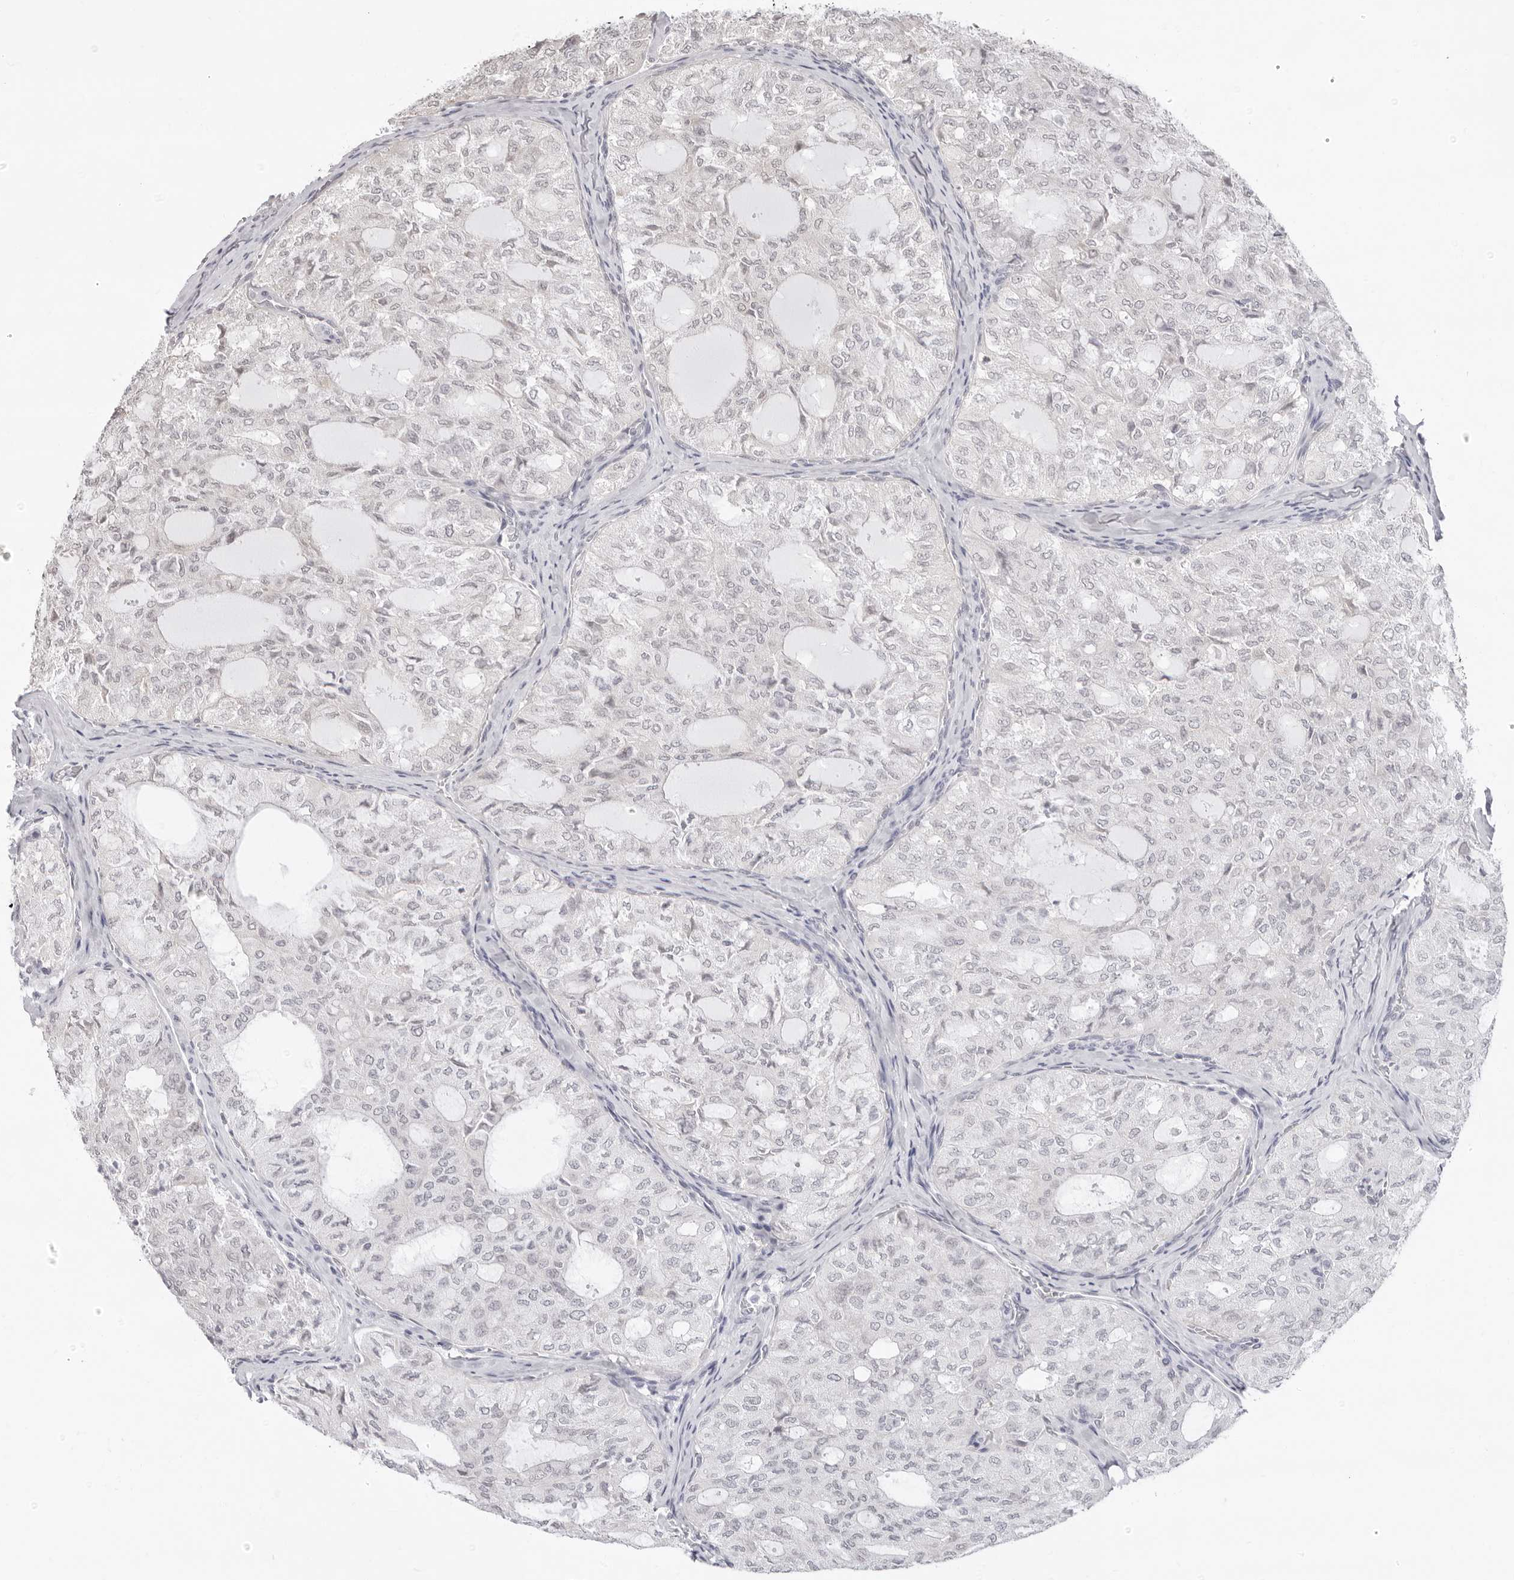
{"staining": {"intensity": "negative", "quantity": "none", "location": "none"}, "tissue": "thyroid cancer", "cell_type": "Tumor cells", "image_type": "cancer", "snomed": [{"axis": "morphology", "description": "Follicular adenoma carcinoma, NOS"}, {"axis": "topography", "description": "Thyroid gland"}], "caption": "Tumor cells are negative for protein expression in human thyroid cancer.", "gene": "FDPS", "patient": {"sex": "male", "age": 75}}